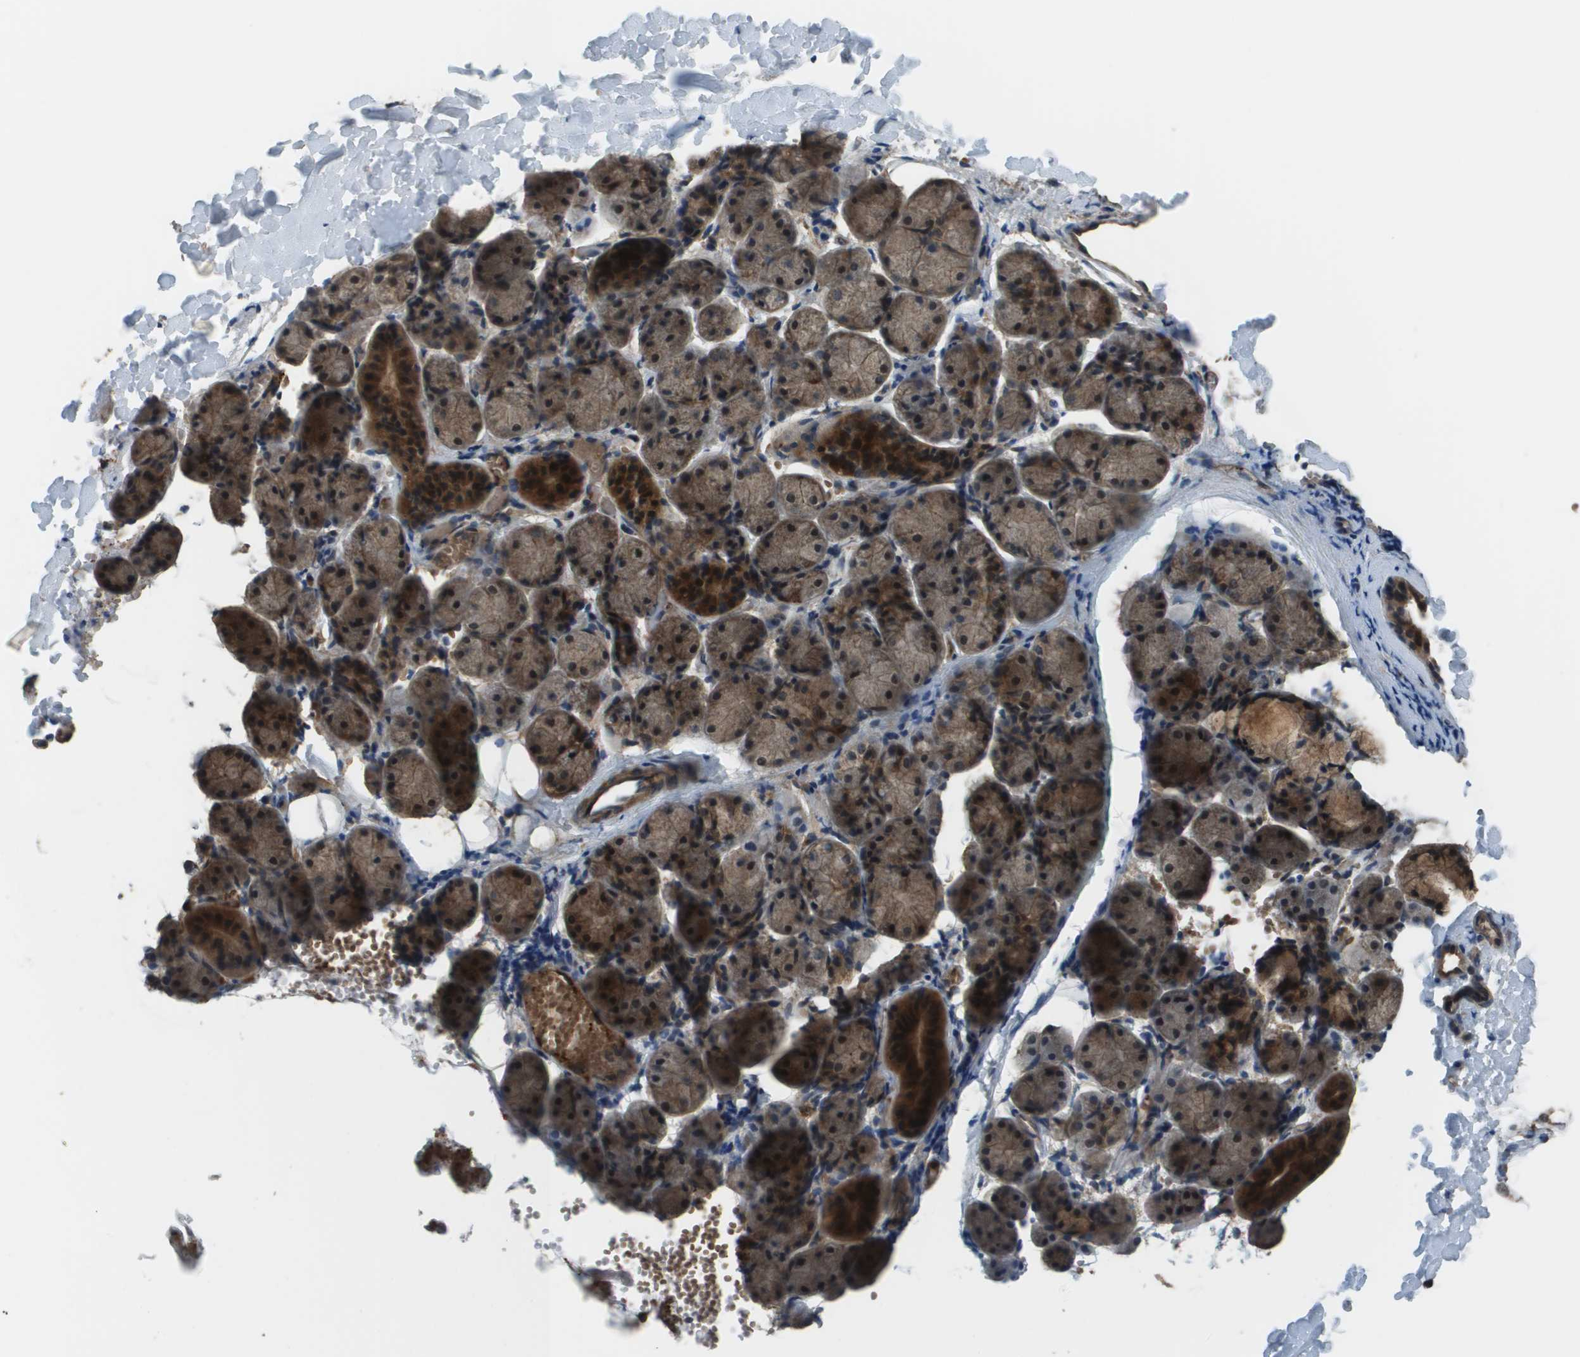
{"staining": {"intensity": "moderate", "quantity": ">75%", "location": "cytoplasmic/membranous"}, "tissue": "salivary gland", "cell_type": "Glandular cells", "image_type": "normal", "snomed": [{"axis": "morphology", "description": "Normal tissue, NOS"}, {"axis": "topography", "description": "Salivary gland"}], "caption": "This photomicrograph reveals IHC staining of normal human salivary gland, with medium moderate cytoplasmic/membranous expression in about >75% of glandular cells.", "gene": "PLPBP", "patient": {"sex": "female", "age": 24}}